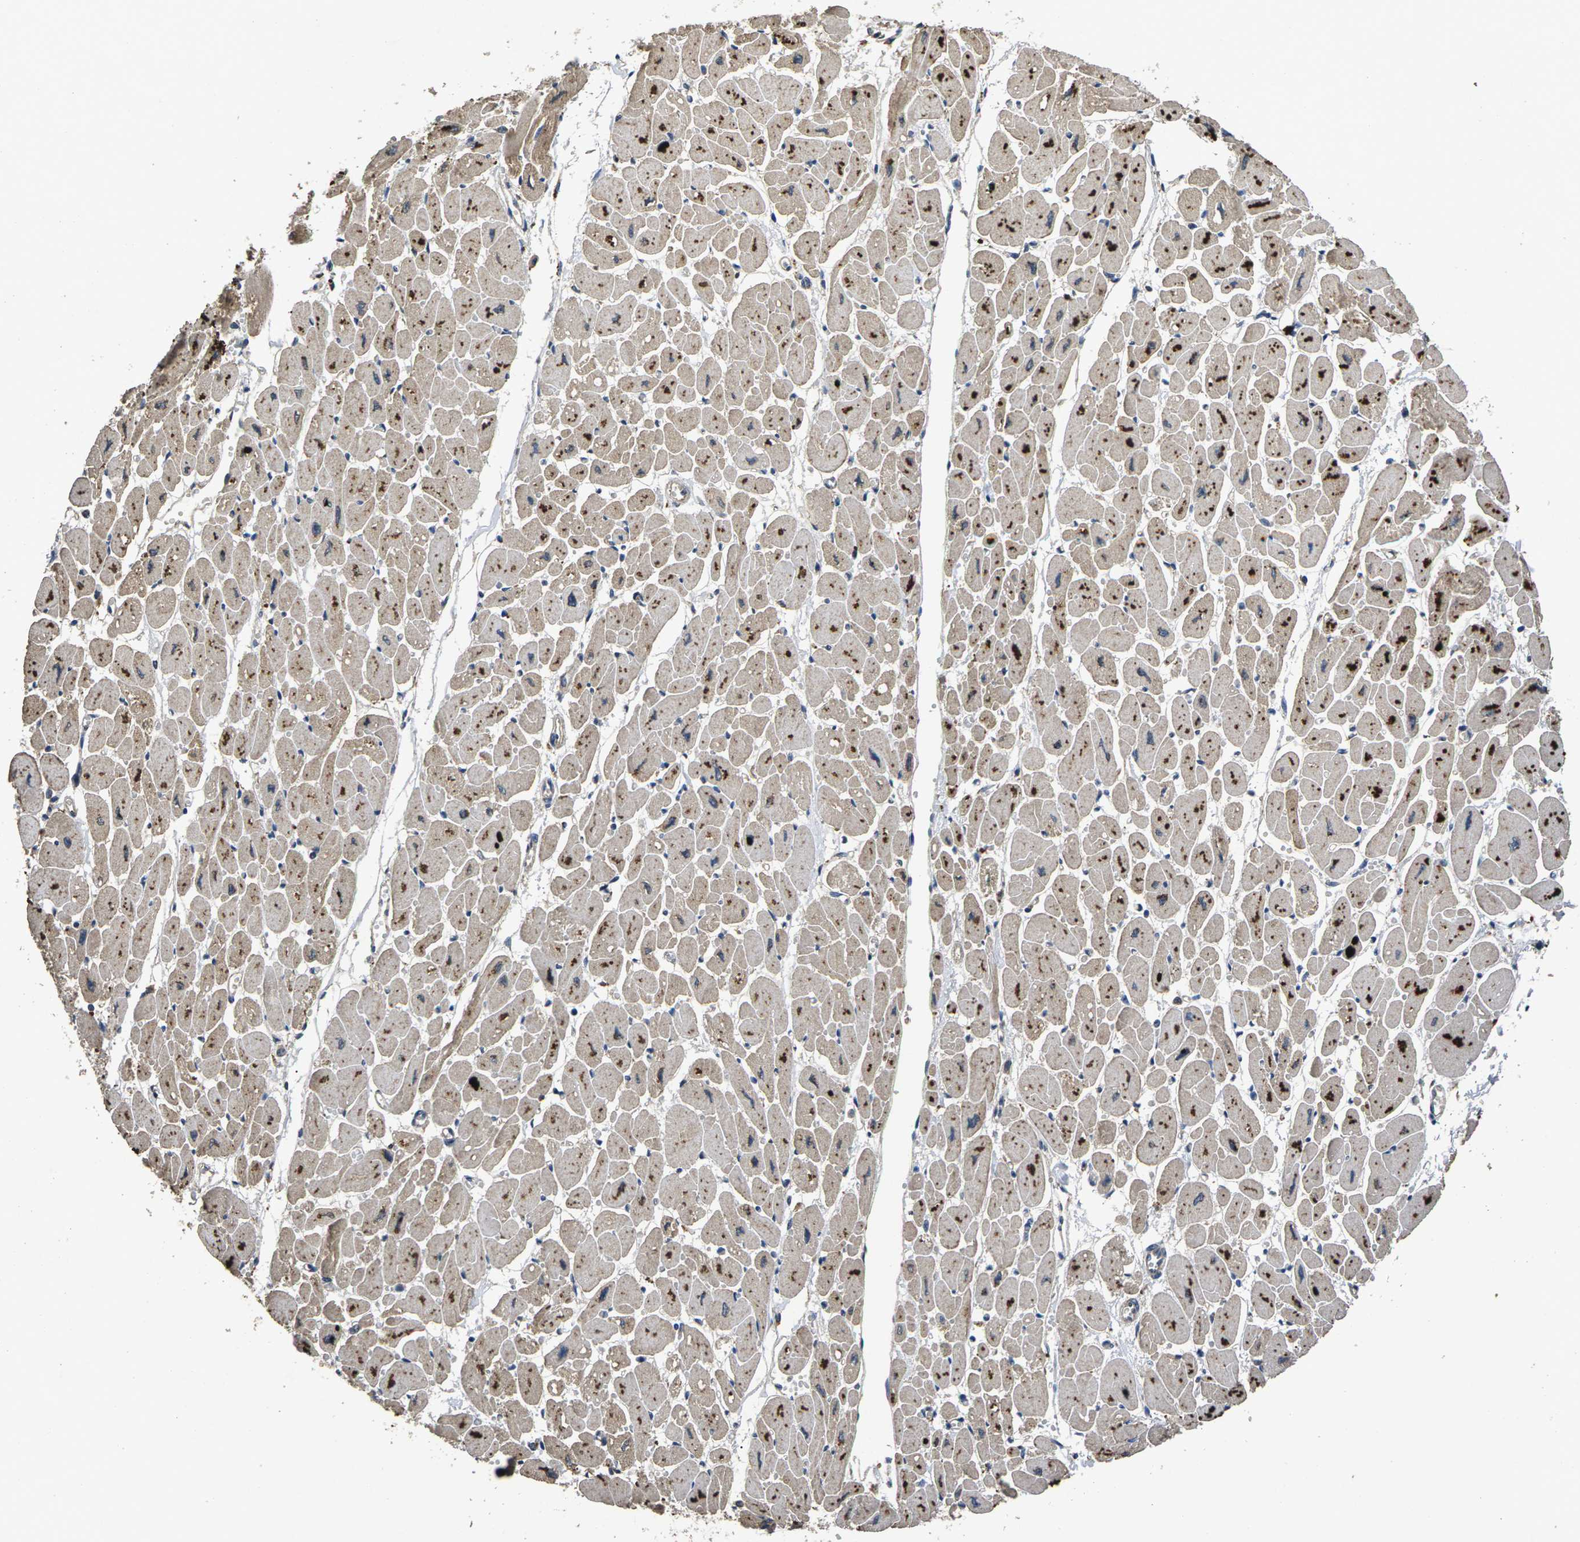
{"staining": {"intensity": "moderate", "quantity": "25%-75%", "location": "cytoplasmic/membranous"}, "tissue": "heart muscle", "cell_type": "Cardiomyocytes", "image_type": "normal", "snomed": [{"axis": "morphology", "description": "Normal tissue, NOS"}, {"axis": "topography", "description": "Heart"}], "caption": "Human heart muscle stained for a protein (brown) shows moderate cytoplasmic/membranous positive staining in approximately 25%-75% of cardiomyocytes.", "gene": "B4GAT1", "patient": {"sex": "female", "age": 54}}